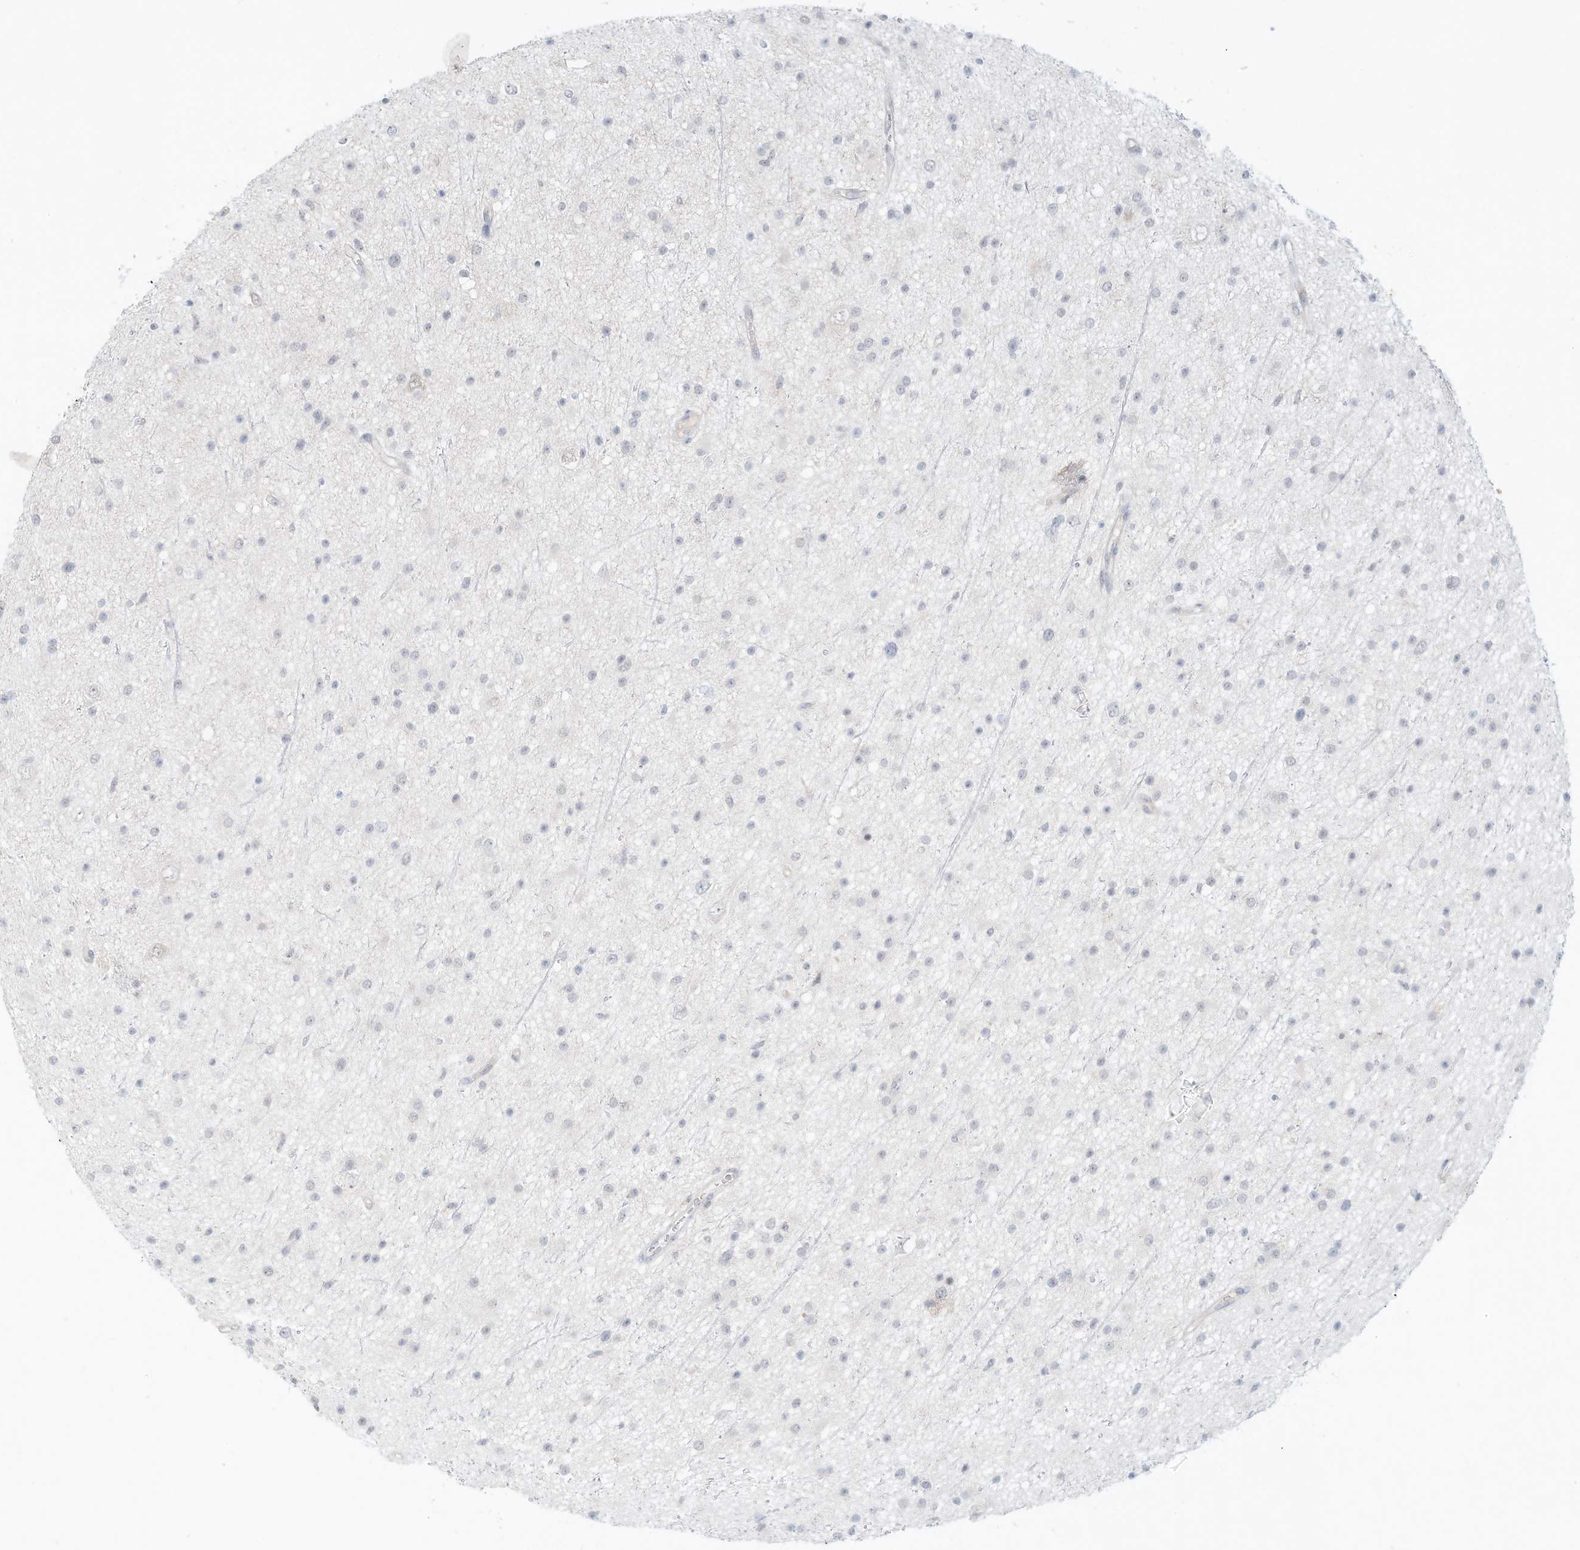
{"staining": {"intensity": "negative", "quantity": "none", "location": "none"}, "tissue": "glioma", "cell_type": "Tumor cells", "image_type": "cancer", "snomed": [{"axis": "morphology", "description": "Glioma, malignant, Low grade"}, {"axis": "topography", "description": "Cerebral cortex"}], "caption": "The histopathology image exhibits no significant positivity in tumor cells of glioma.", "gene": "PAK6", "patient": {"sex": "female", "age": 39}}